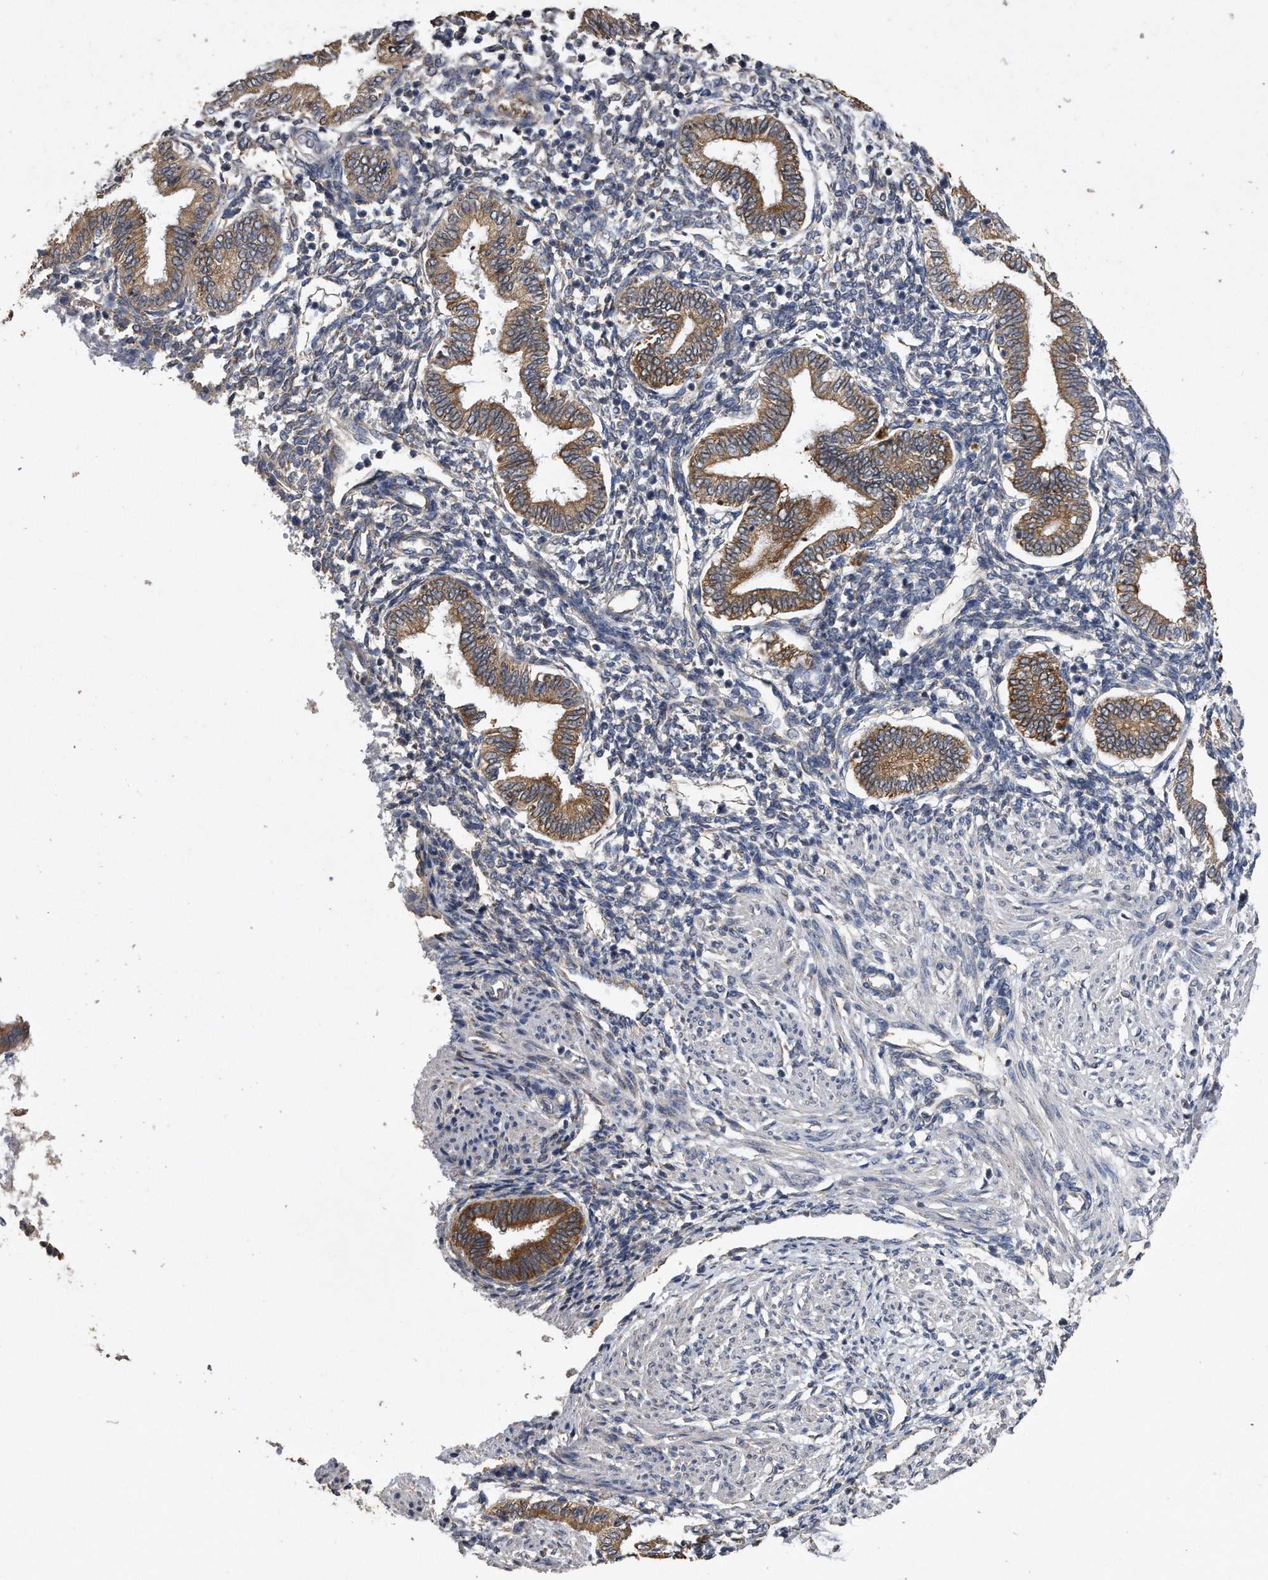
{"staining": {"intensity": "negative", "quantity": "none", "location": "none"}, "tissue": "endometrium", "cell_type": "Cells in endometrial stroma", "image_type": "normal", "snomed": [{"axis": "morphology", "description": "Normal tissue, NOS"}, {"axis": "topography", "description": "Endometrium"}], "caption": "Endometrium stained for a protein using IHC reveals no positivity cells in endometrial stroma.", "gene": "PCLO", "patient": {"sex": "female", "age": 53}}